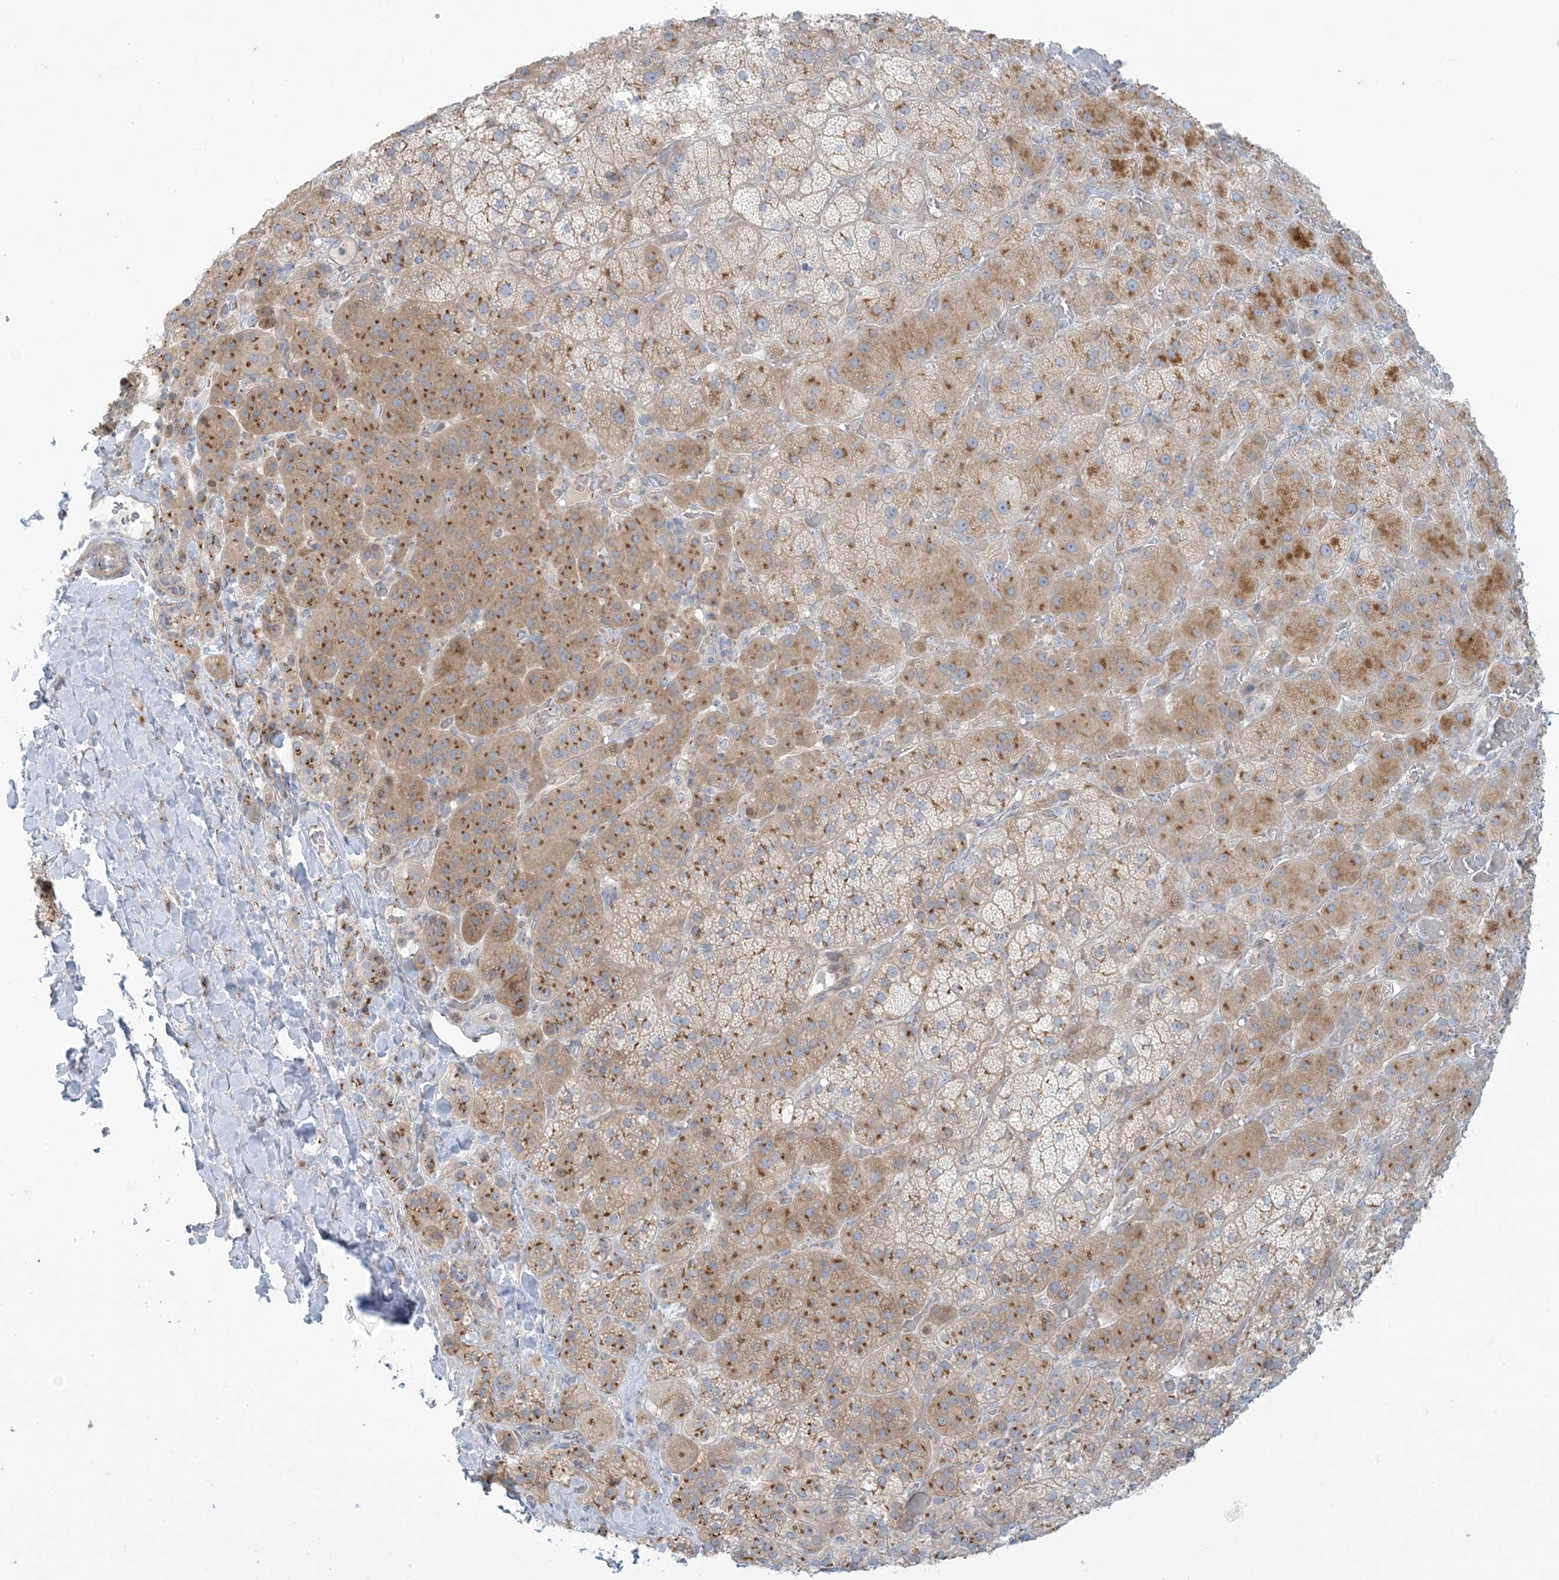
{"staining": {"intensity": "moderate", "quantity": ">75%", "location": "cytoplasmic/membranous"}, "tissue": "adrenal gland", "cell_type": "Glandular cells", "image_type": "normal", "snomed": [{"axis": "morphology", "description": "Normal tissue, NOS"}, {"axis": "topography", "description": "Adrenal gland"}], "caption": "IHC photomicrograph of normal adrenal gland: adrenal gland stained using IHC demonstrates medium levels of moderate protein expression localized specifically in the cytoplasmic/membranous of glandular cells, appearing as a cytoplasmic/membranous brown color.", "gene": "AFTPH", "patient": {"sex": "male", "age": 57}}